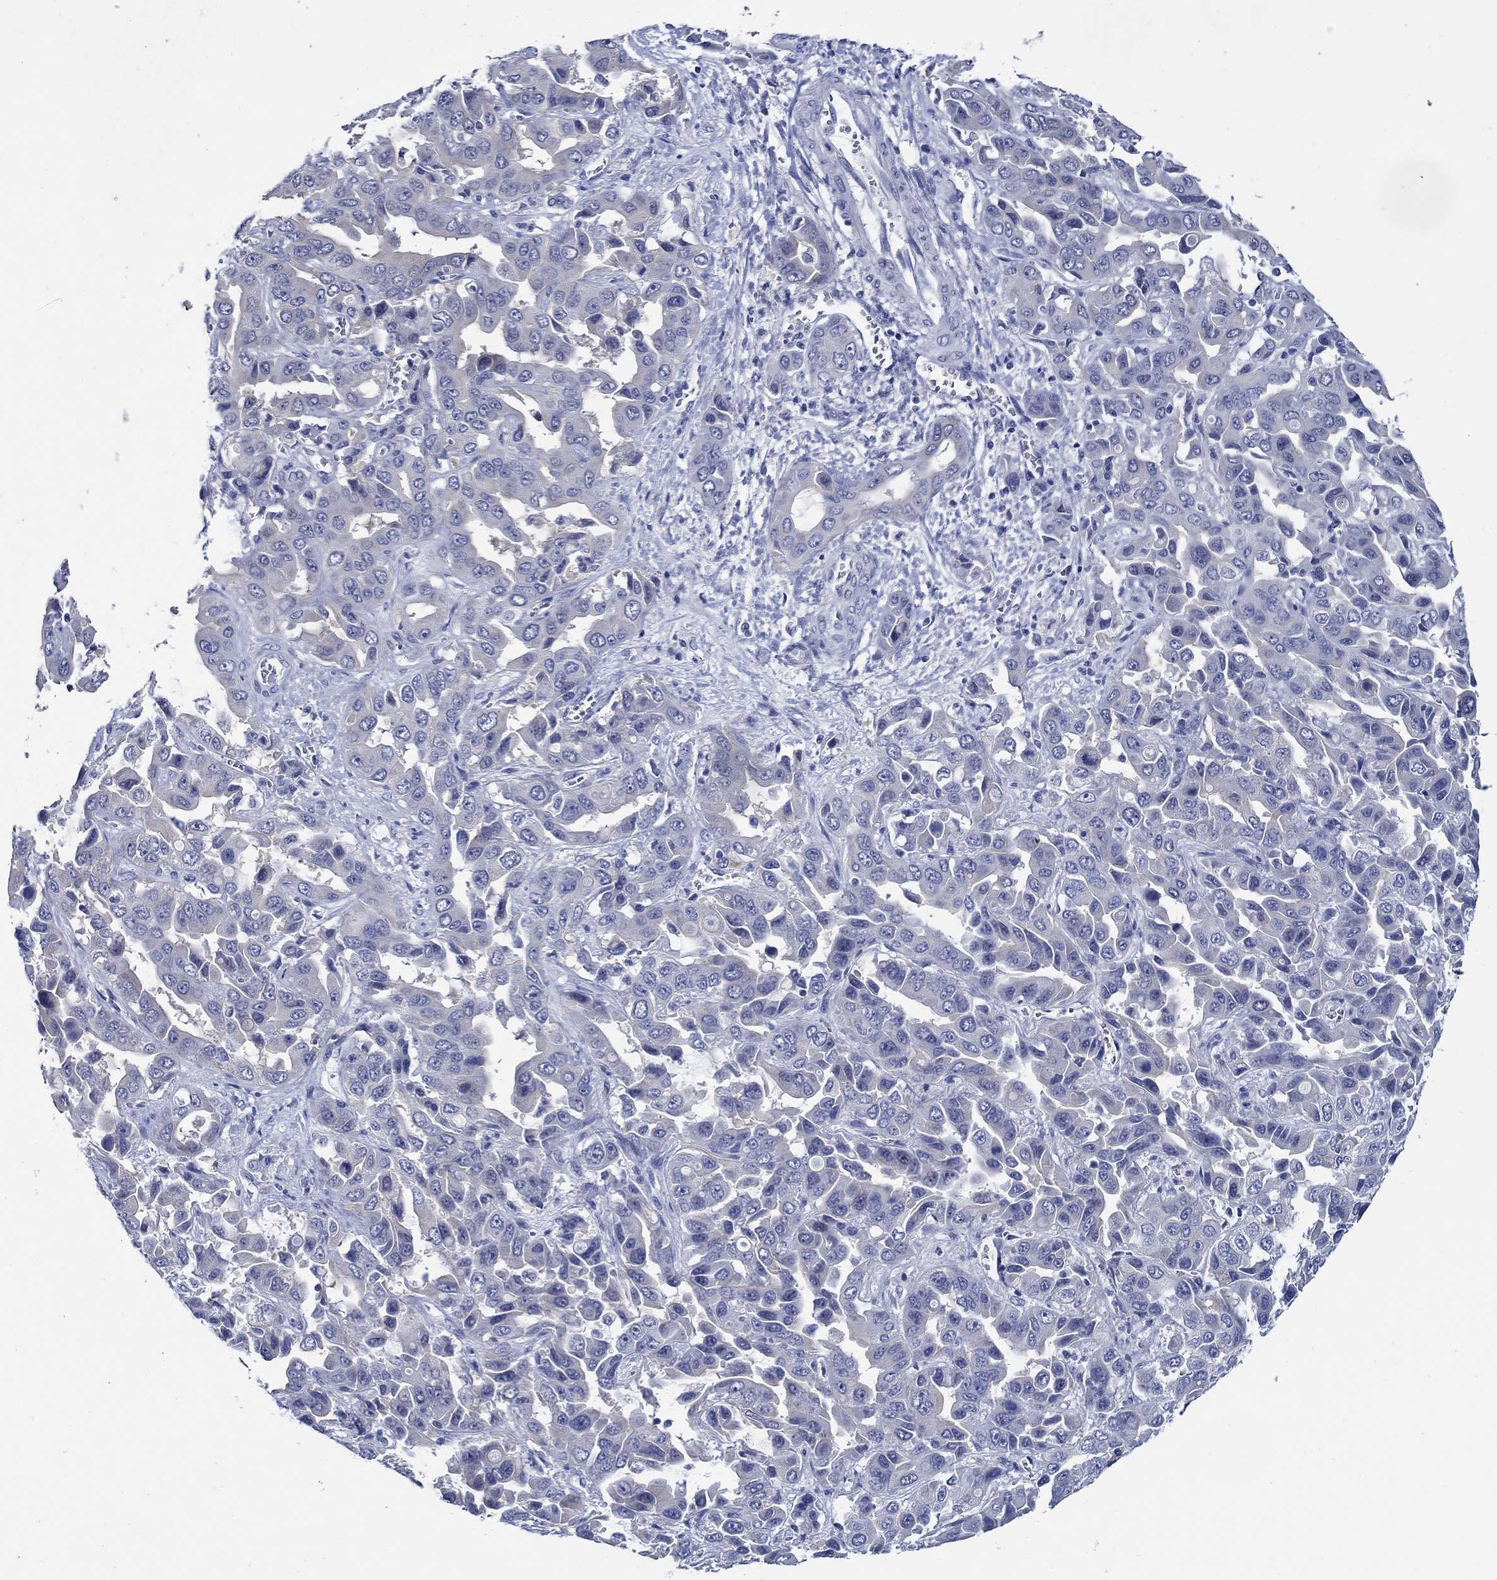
{"staining": {"intensity": "negative", "quantity": "none", "location": "none"}, "tissue": "liver cancer", "cell_type": "Tumor cells", "image_type": "cancer", "snomed": [{"axis": "morphology", "description": "Cholangiocarcinoma"}, {"axis": "topography", "description": "Liver"}], "caption": "Histopathology image shows no protein staining in tumor cells of liver cholangiocarcinoma tissue.", "gene": "MC2R", "patient": {"sex": "female", "age": 52}}